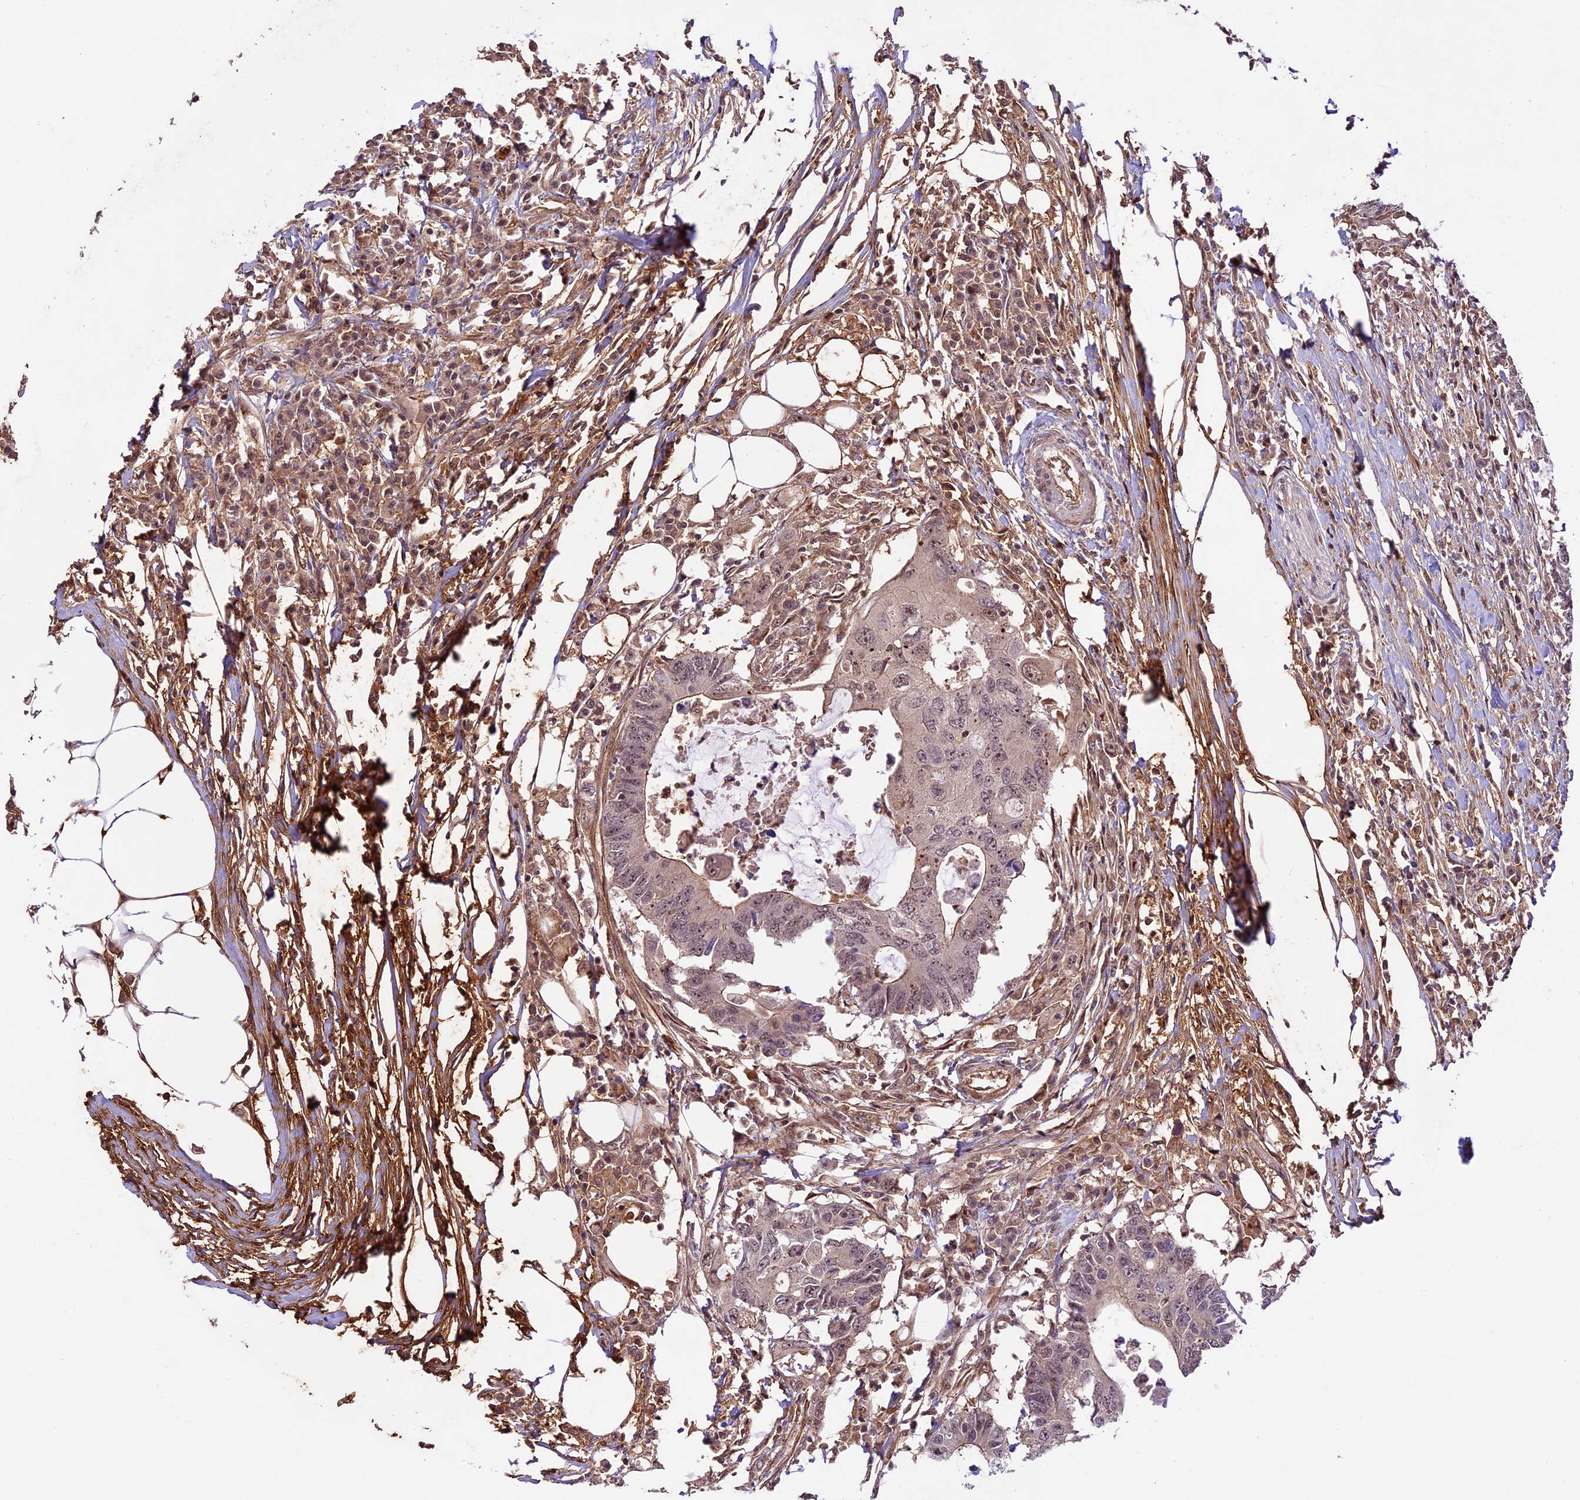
{"staining": {"intensity": "weak", "quantity": "<25%", "location": "cytoplasmic/membranous,nuclear"}, "tissue": "colorectal cancer", "cell_type": "Tumor cells", "image_type": "cancer", "snomed": [{"axis": "morphology", "description": "Adenocarcinoma, NOS"}, {"axis": "topography", "description": "Colon"}], "caption": "Photomicrograph shows no protein expression in tumor cells of colorectal adenocarcinoma tissue.", "gene": "DHX38", "patient": {"sex": "male", "age": 71}}